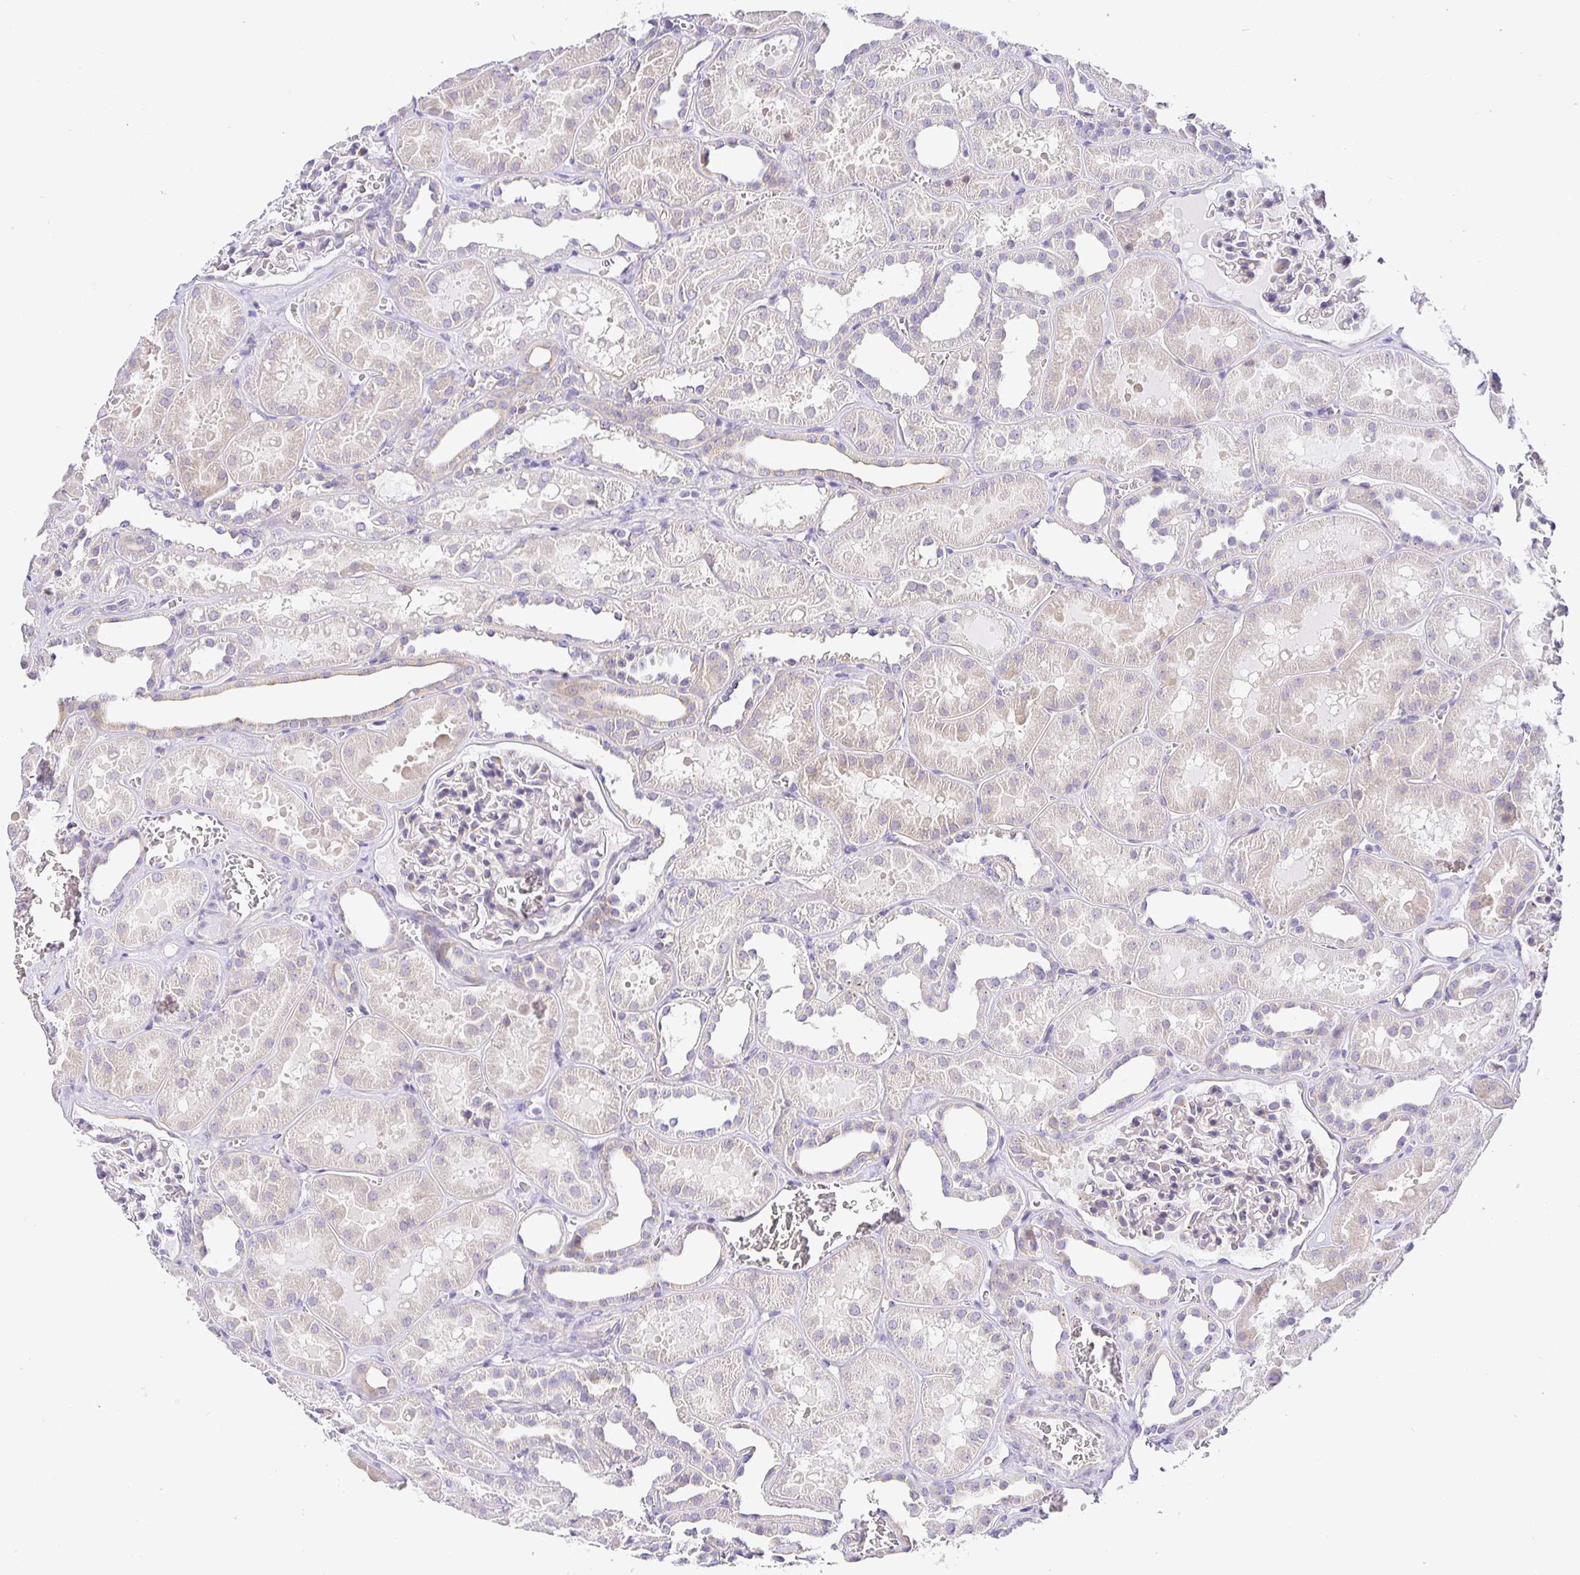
{"staining": {"intensity": "negative", "quantity": "none", "location": "none"}, "tissue": "kidney", "cell_type": "Cells in glomeruli", "image_type": "normal", "snomed": [{"axis": "morphology", "description": "Normal tissue, NOS"}, {"axis": "topography", "description": "Kidney"}], "caption": "Immunohistochemical staining of unremarkable human kidney displays no significant positivity in cells in glomeruli. The staining was performed using DAB (3,3'-diaminobenzidine) to visualize the protein expression in brown, while the nuclei were stained in blue with hematoxylin (Magnification: 20x).", "gene": "OPALIN", "patient": {"sex": "female", "age": 41}}